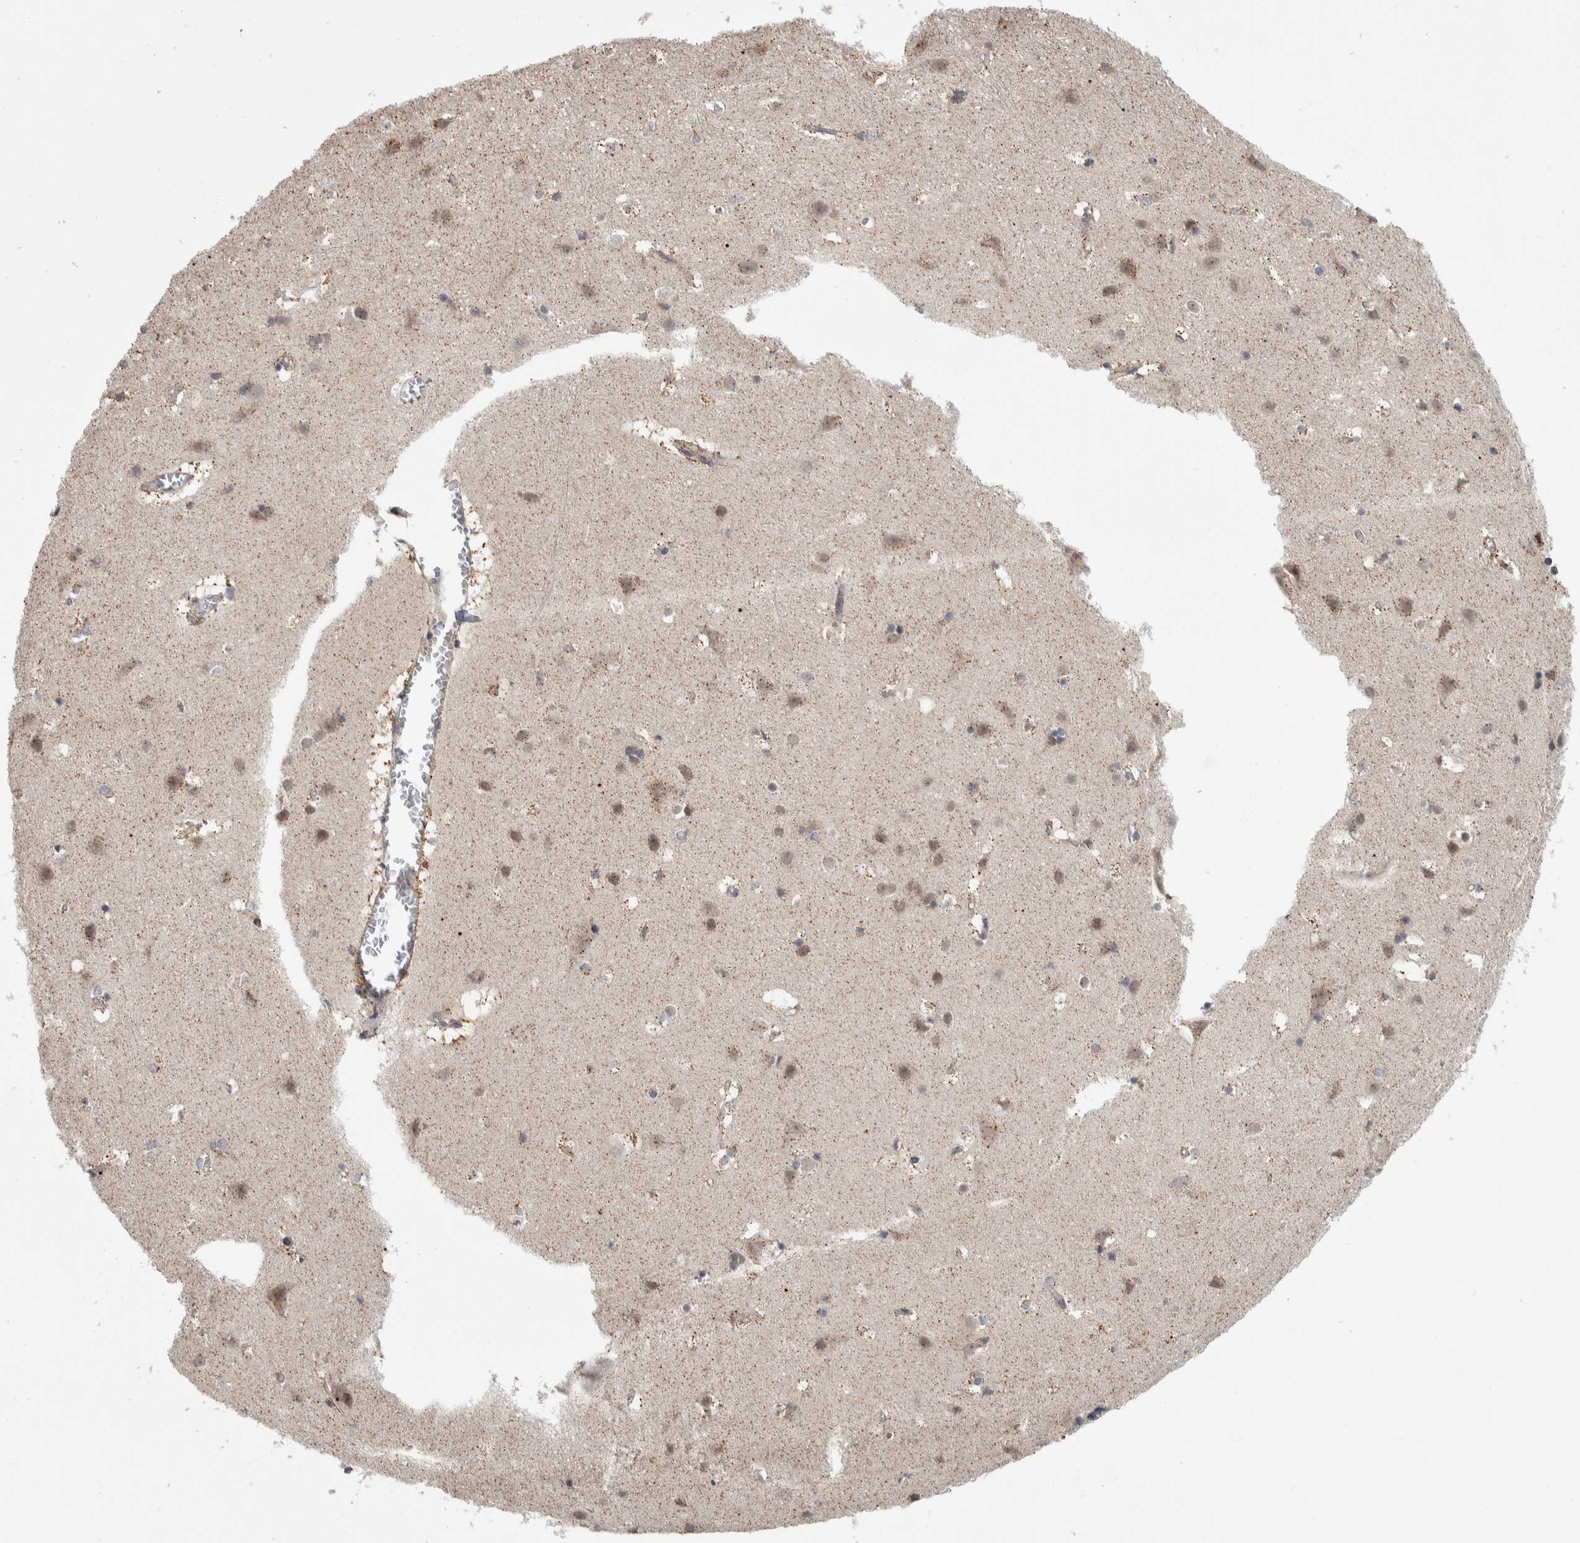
{"staining": {"intensity": "weak", "quantity": ">75%", "location": "cytoplasmic/membranous"}, "tissue": "cerebral cortex", "cell_type": "Endothelial cells", "image_type": "normal", "snomed": [{"axis": "morphology", "description": "Normal tissue, NOS"}, {"axis": "topography", "description": "Cerebral cortex"}], "caption": "A brown stain shows weak cytoplasmic/membranous positivity of a protein in endothelial cells of benign cerebral cortex.", "gene": "MSL1", "patient": {"sex": "male", "age": 54}}